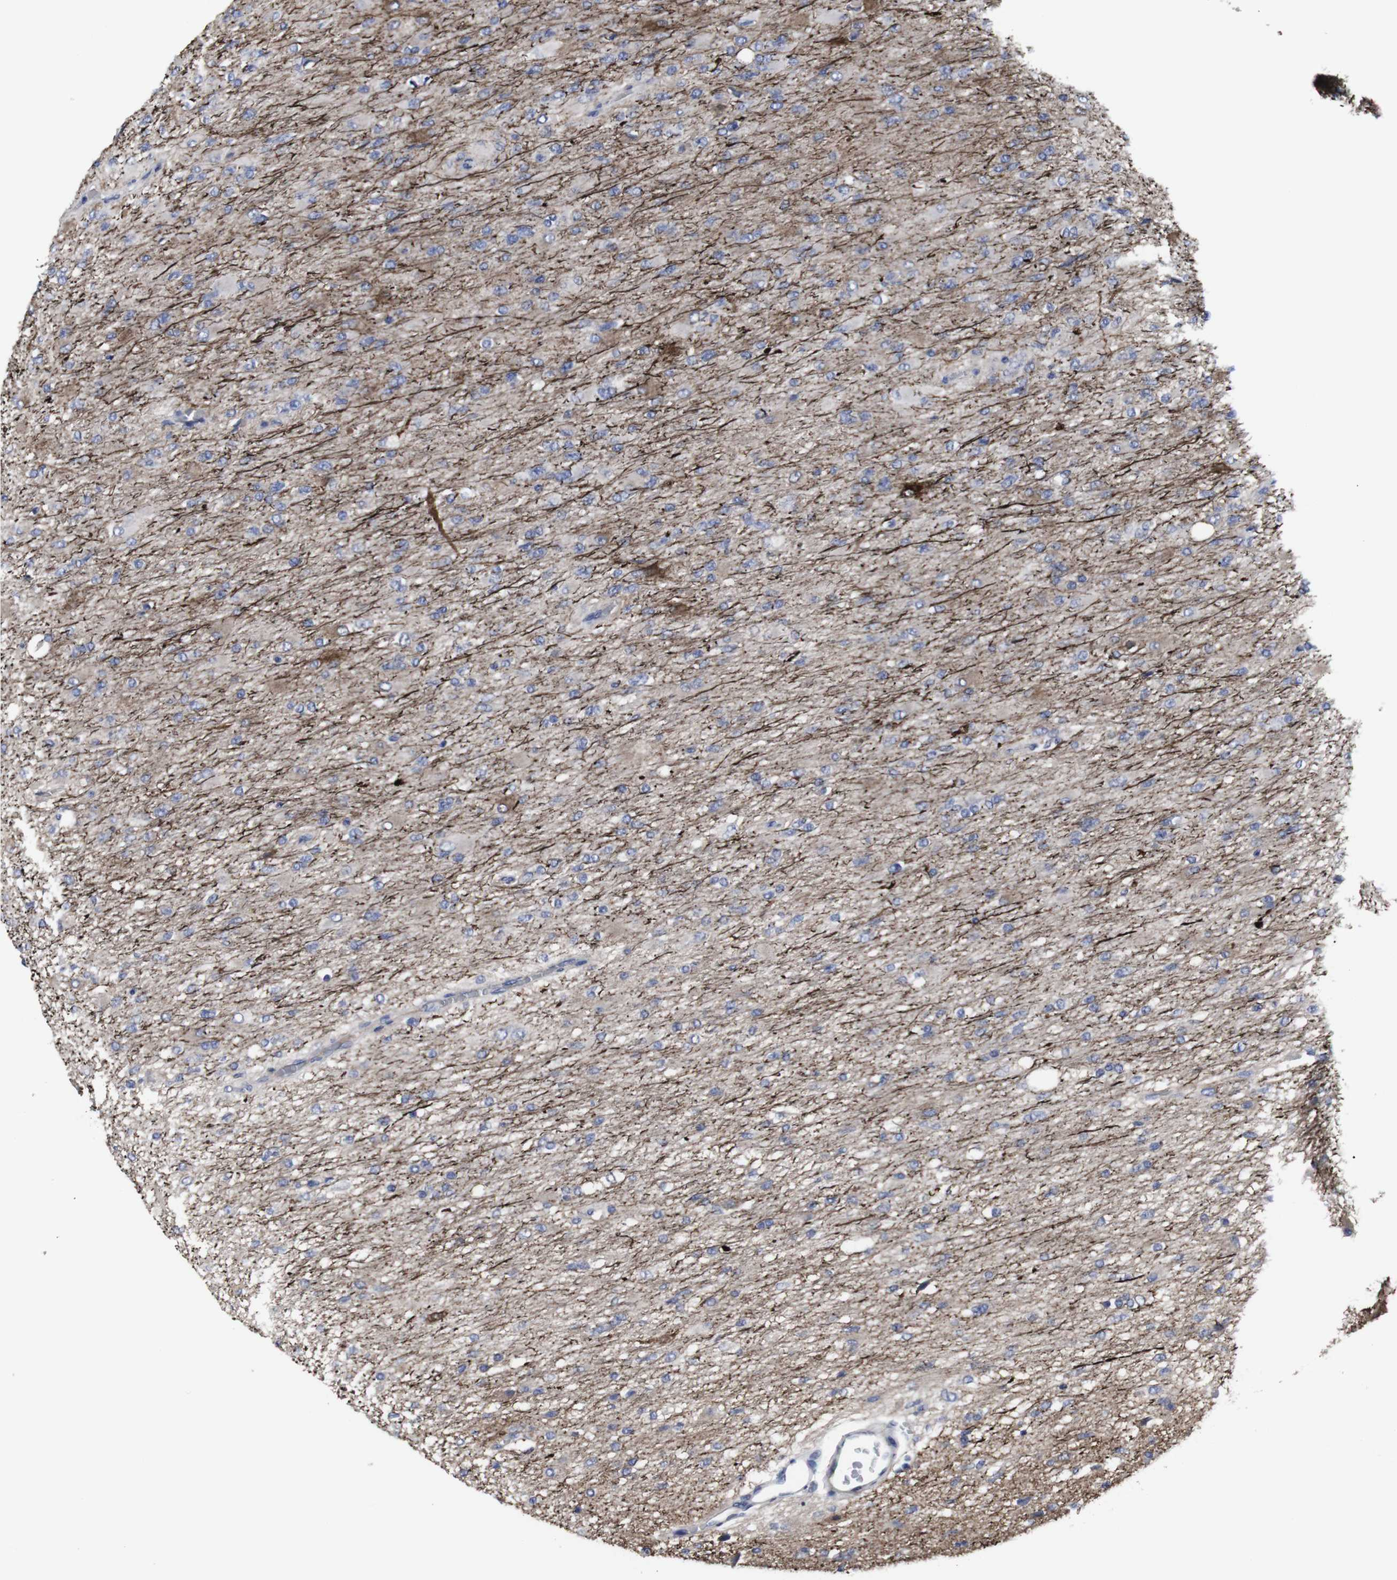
{"staining": {"intensity": "negative", "quantity": "none", "location": "none"}, "tissue": "glioma", "cell_type": "Tumor cells", "image_type": "cancer", "snomed": [{"axis": "morphology", "description": "Glioma, malignant, High grade"}, {"axis": "topography", "description": "Cerebral cortex"}], "caption": "High power microscopy micrograph of an IHC micrograph of high-grade glioma (malignant), revealing no significant expression in tumor cells.", "gene": "SNCG", "patient": {"sex": "female", "age": 36}}